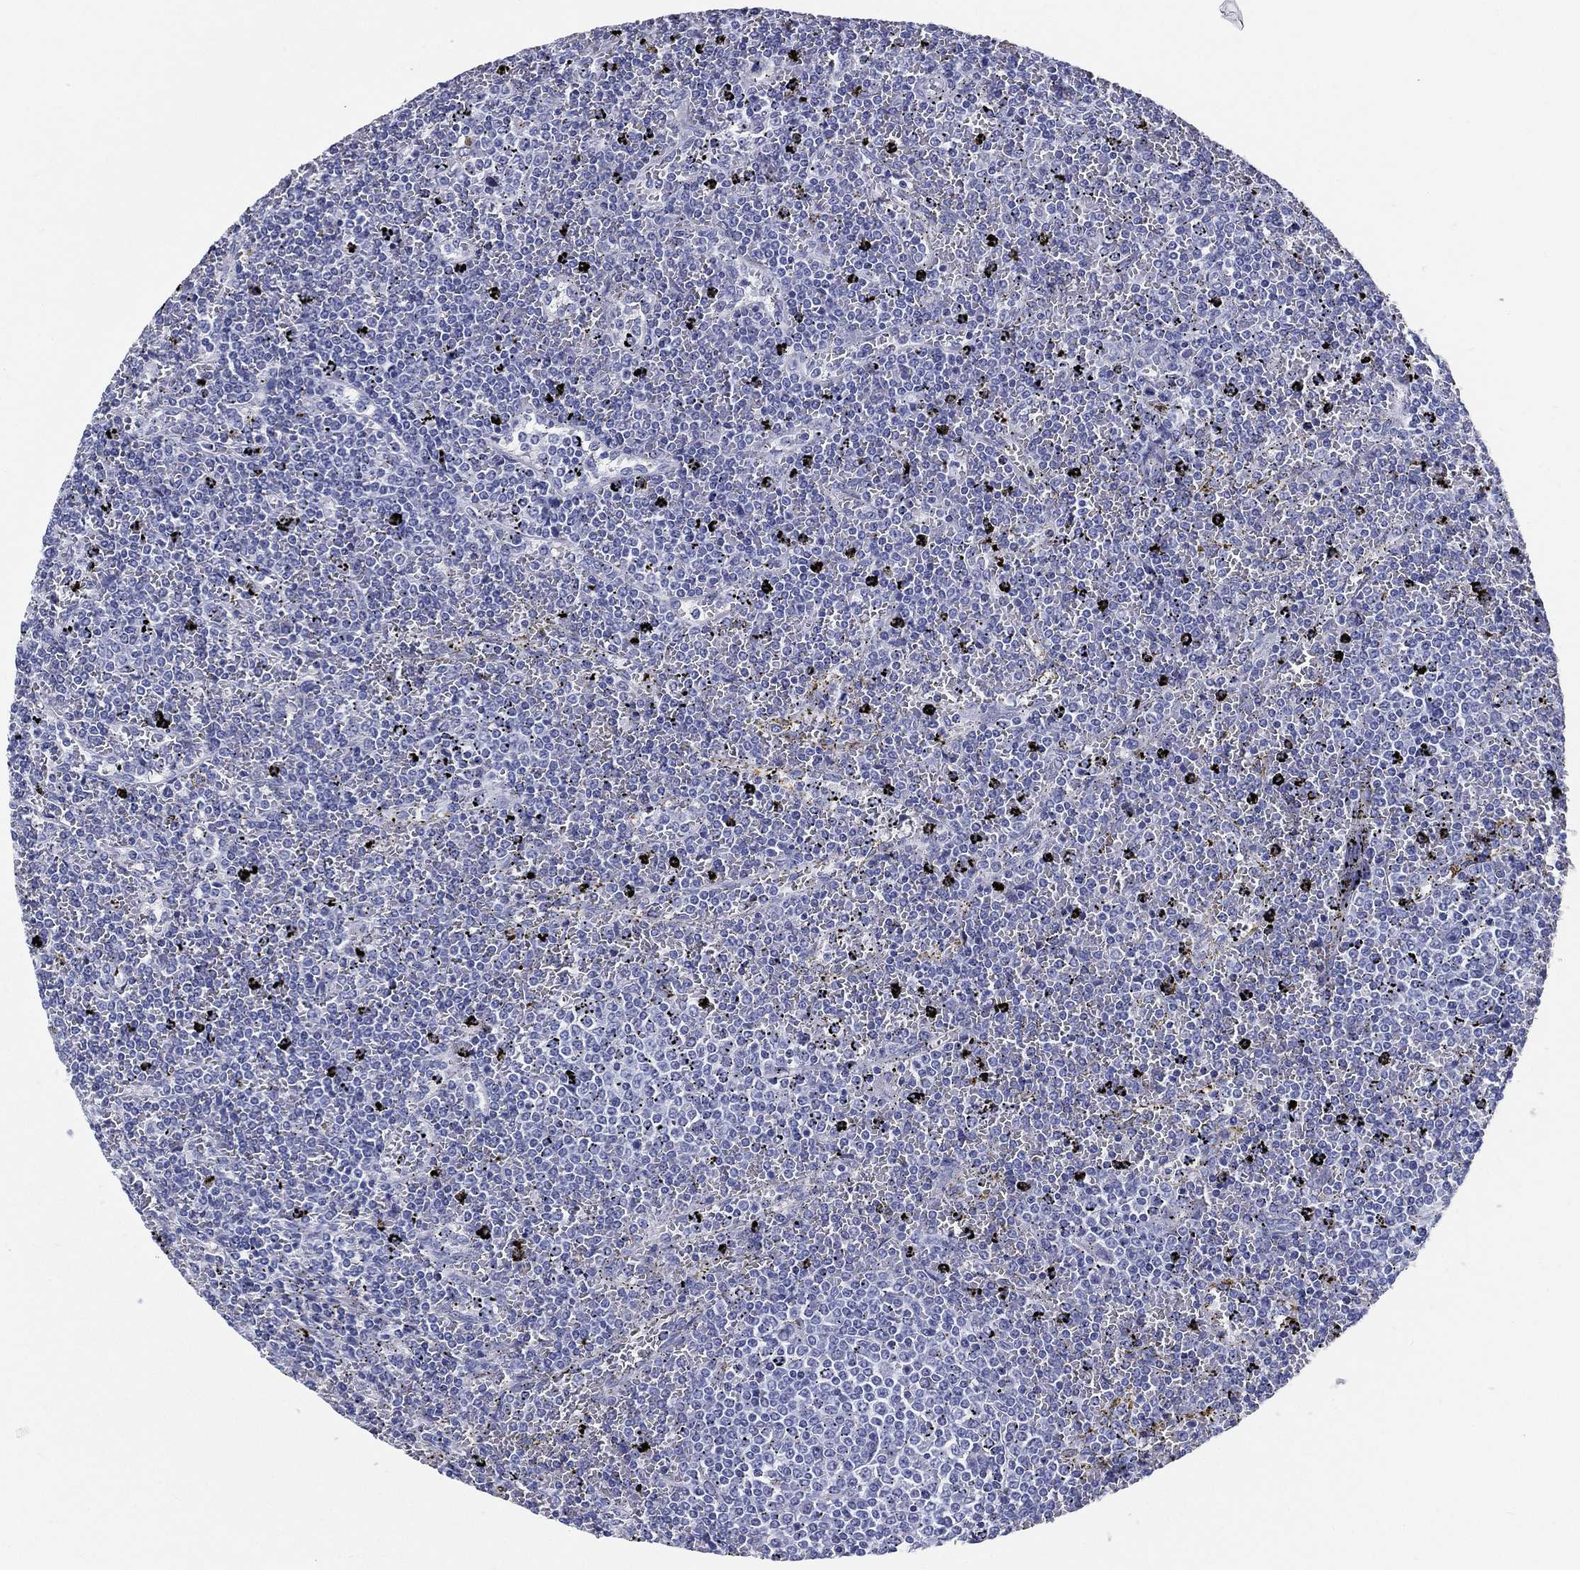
{"staining": {"intensity": "negative", "quantity": "none", "location": "none"}, "tissue": "lymphoma", "cell_type": "Tumor cells", "image_type": "cancer", "snomed": [{"axis": "morphology", "description": "Malignant lymphoma, non-Hodgkin's type, Low grade"}, {"axis": "topography", "description": "Spleen"}], "caption": "Tumor cells are negative for brown protein staining in malignant lymphoma, non-Hodgkin's type (low-grade). (Immunohistochemistry (ihc), brightfield microscopy, high magnification).", "gene": "RSPH4A", "patient": {"sex": "female", "age": 77}}